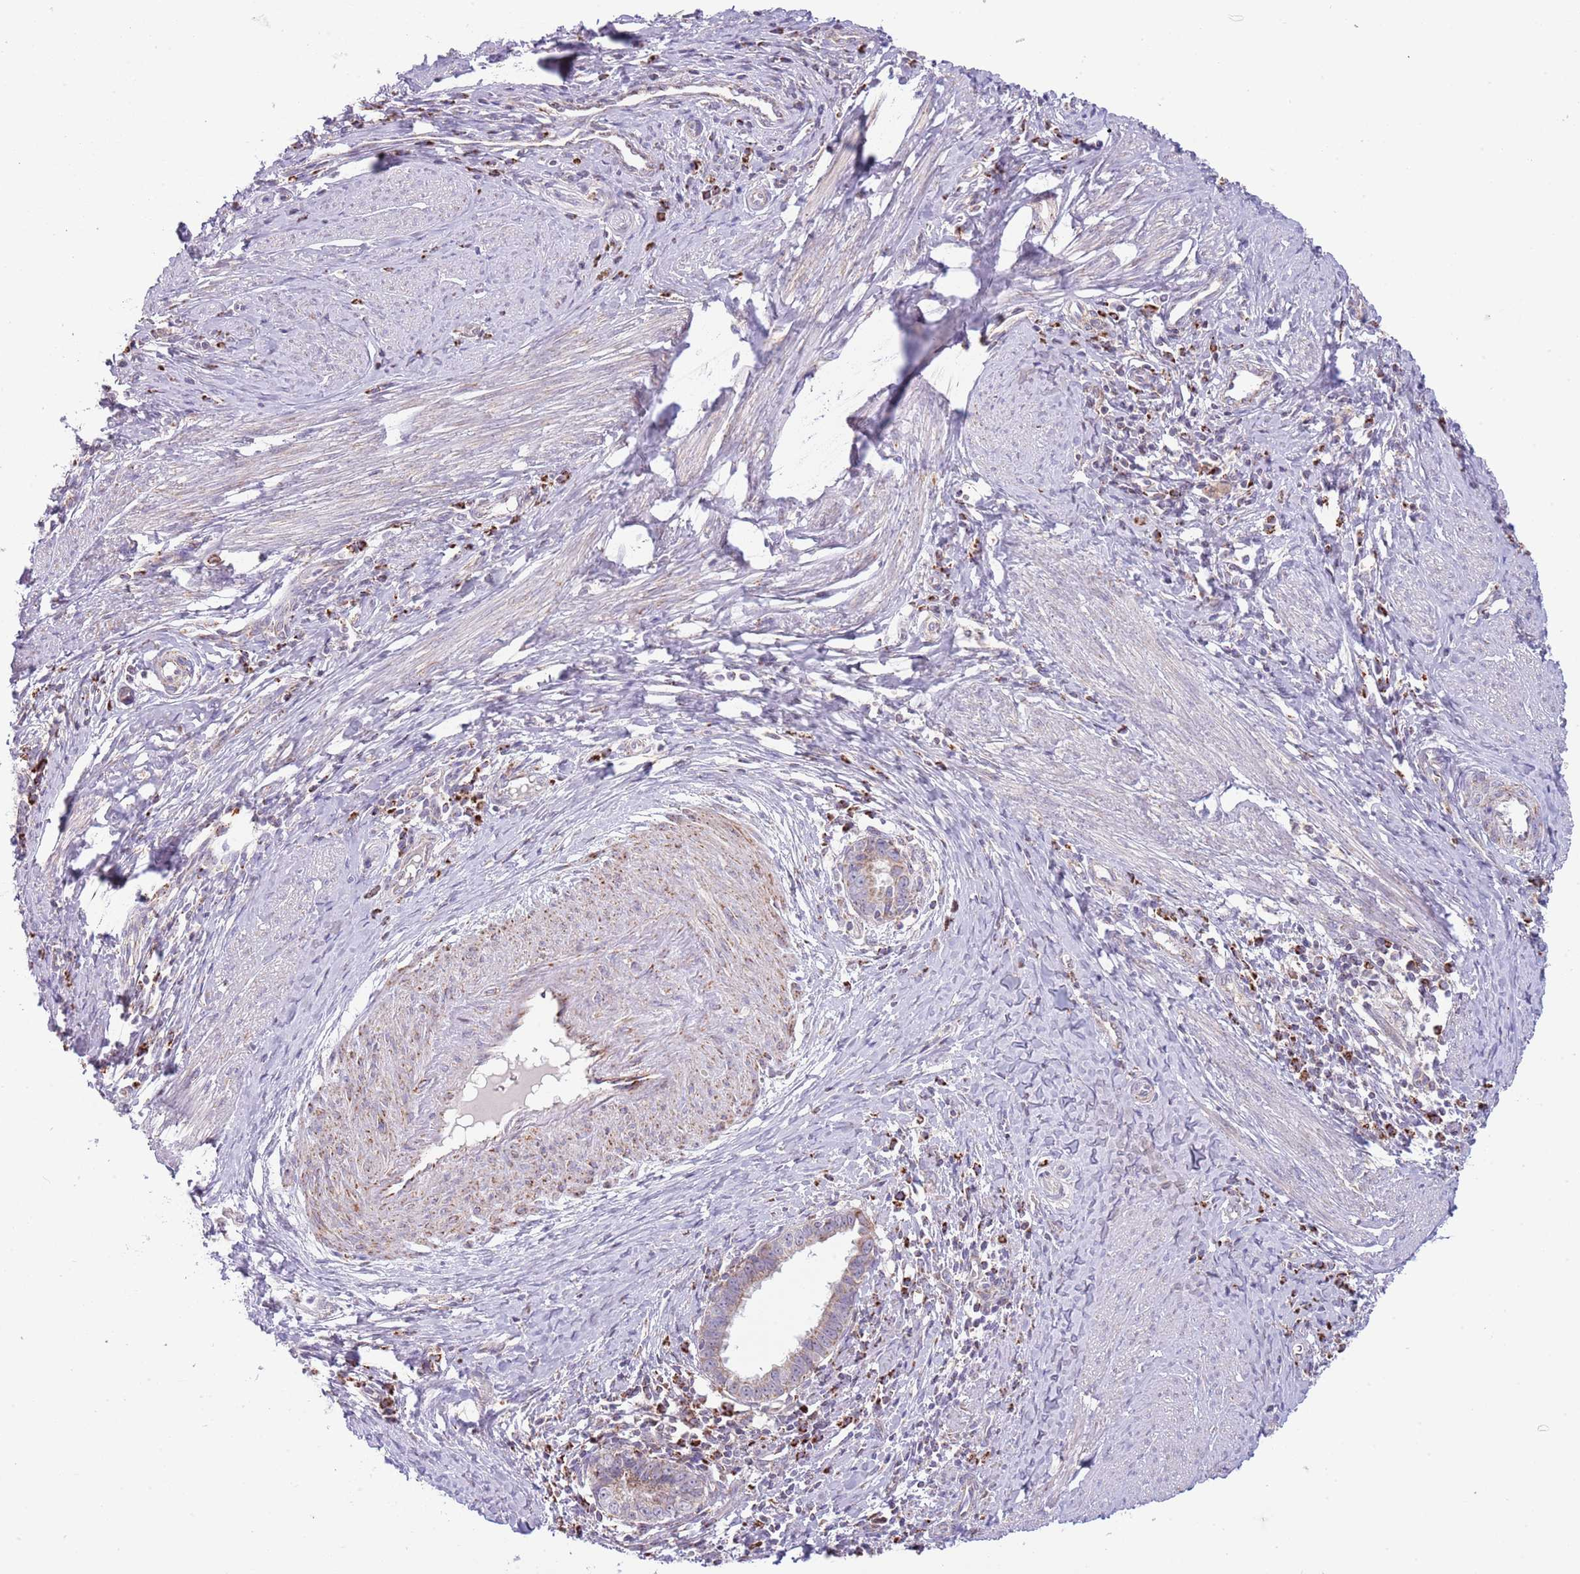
{"staining": {"intensity": "weak", "quantity": "25%-75%", "location": "cytoplasmic/membranous"}, "tissue": "cervical cancer", "cell_type": "Tumor cells", "image_type": "cancer", "snomed": [{"axis": "morphology", "description": "Adenocarcinoma, NOS"}, {"axis": "topography", "description": "Cervix"}], "caption": "Brown immunohistochemical staining in human cervical cancer (adenocarcinoma) demonstrates weak cytoplasmic/membranous positivity in approximately 25%-75% of tumor cells.", "gene": "LHX6", "patient": {"sex": "female", "age": 36}}